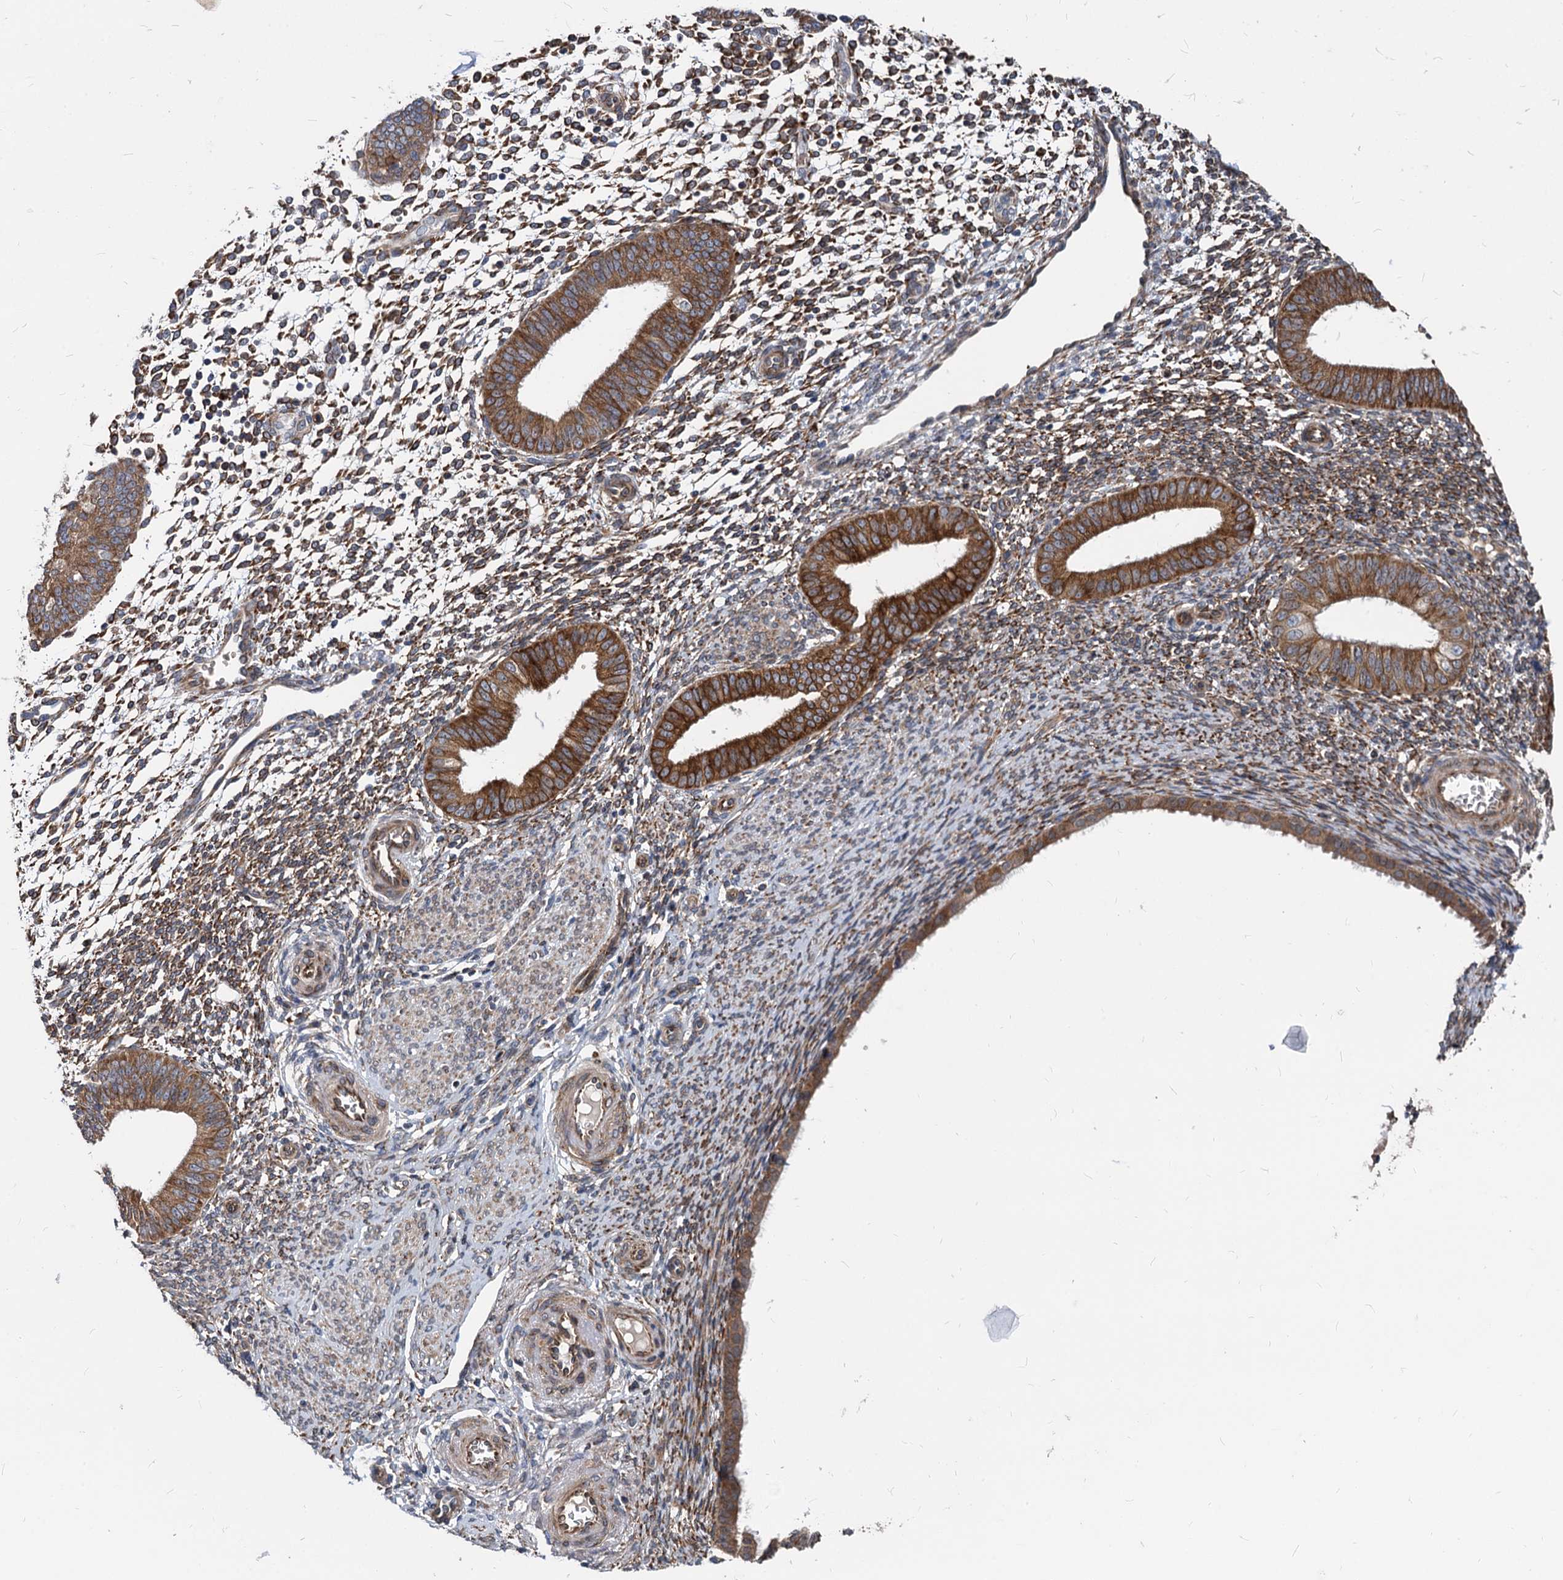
{"staining": {"intensity": "strong", "quantity": "25%-75%", "location": "cytoplasmic/membranous"}, "tissue": "endometrium", "cell_type": "Cells in endometrial stroma", "image_type": "normal", "snomed": [{"axis": "morphology", "description": "Normal tissue, NOS"}, {"axis": "topography", "description": "Uterus"}, {"axis": "topography", "description": "Endometrium"}], "caption": "About 25%-75% of cells in endometrial stroma in benign endometrium display strong cytoplasmic/membranous protein positivity as visualized by brown immunohistochemical staining.", "gene": "STIM1", "patient": {"sex": "female", "age": 48}}